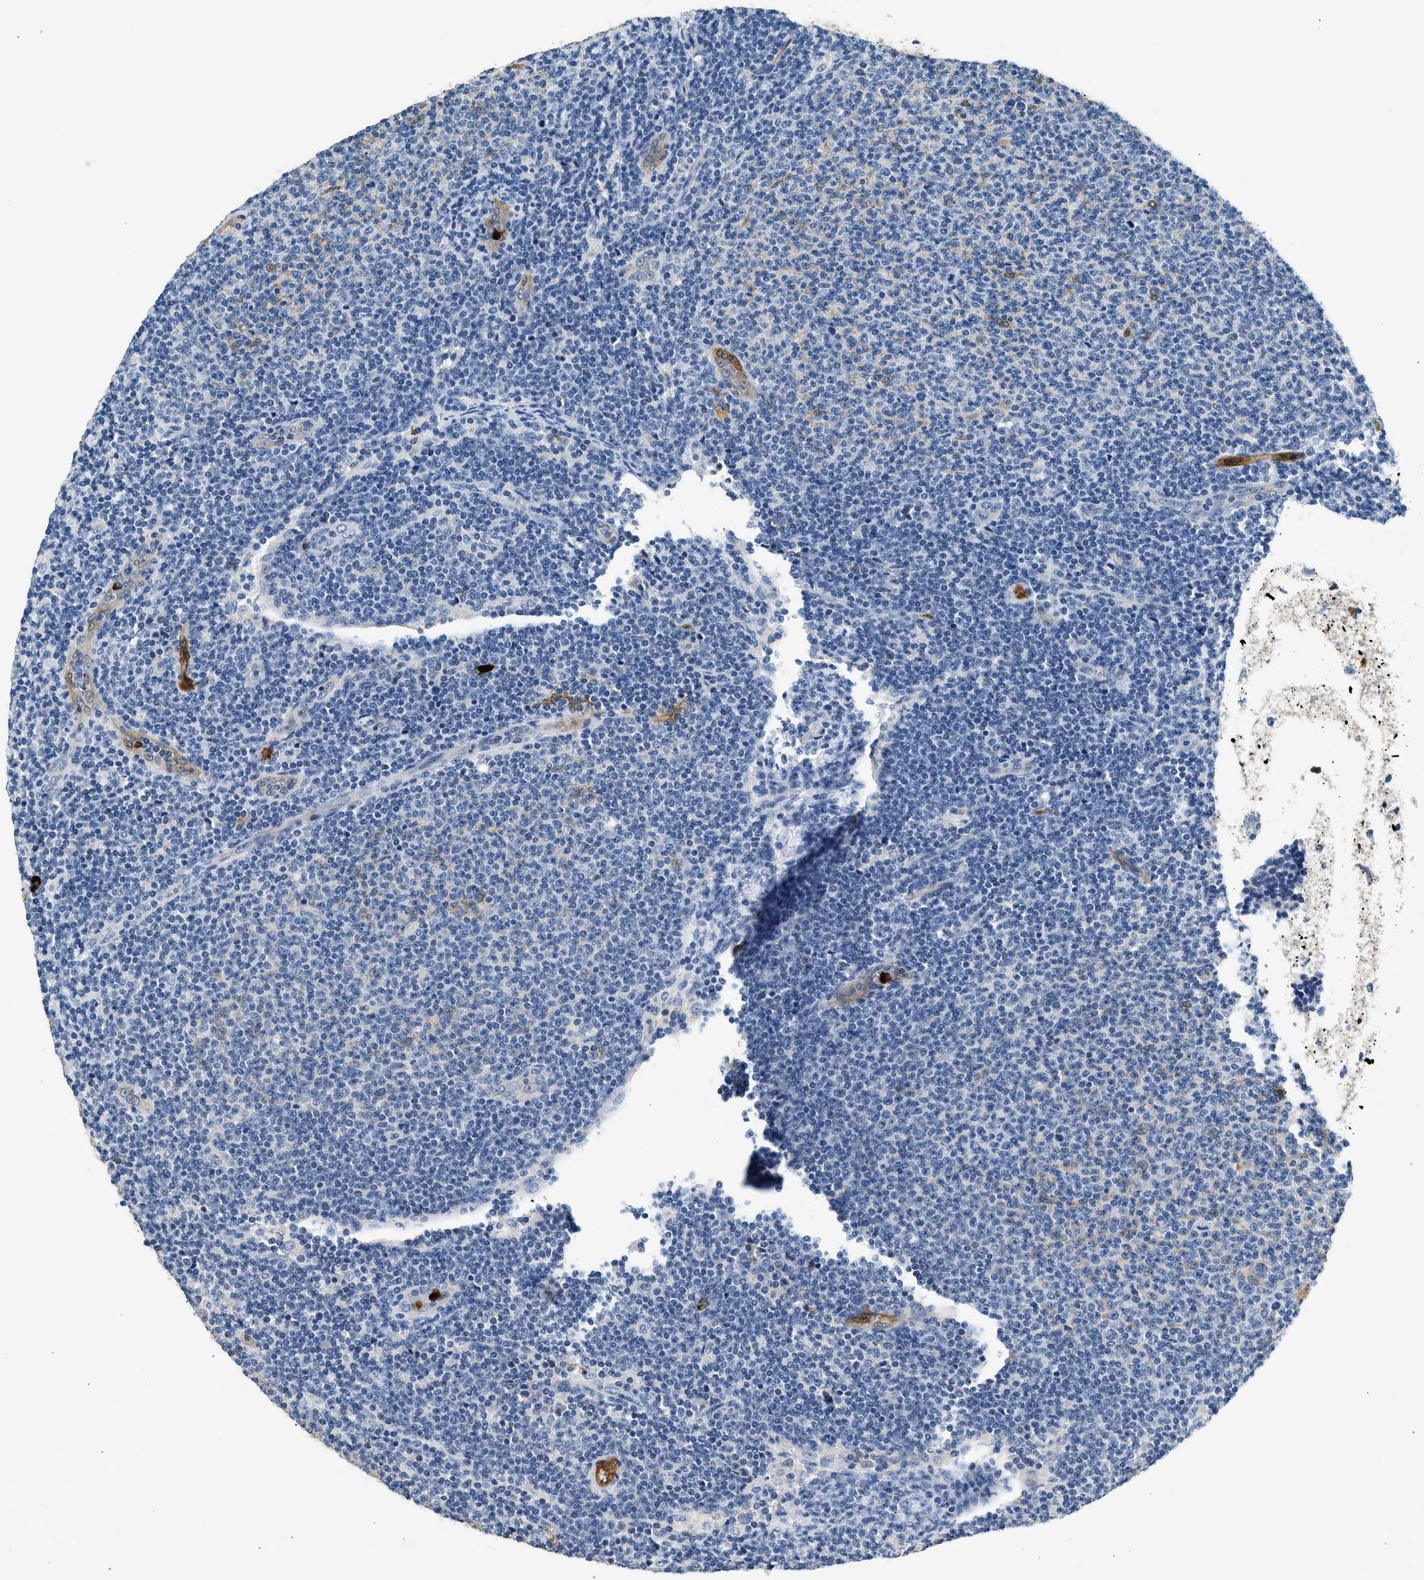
{"staining": {"intensity": "negative", "quantity": "none", "location": "none"}, "tissue": "lymphoma", "cell_type": "Tumor cells", "image_type": "cancer", "snomed": [{"axis": "morphology", "description": "Malignant lymphoma, non-Hodgkin's type, Low grade"}, {"axis": "topography", "description": "Lymph node"}], "caption": "High magnification brightfield microscopy of malignant lymphoma, non-Hodgkin's type (low-grade) stained with DAB (3,3'-diaminobenzidine) (brown) and counterstained with hematoxylin (blue): tumor cells show no significant staining.", "gene": "ANXA3", "patient": {"sex": "male", "age": 66}}